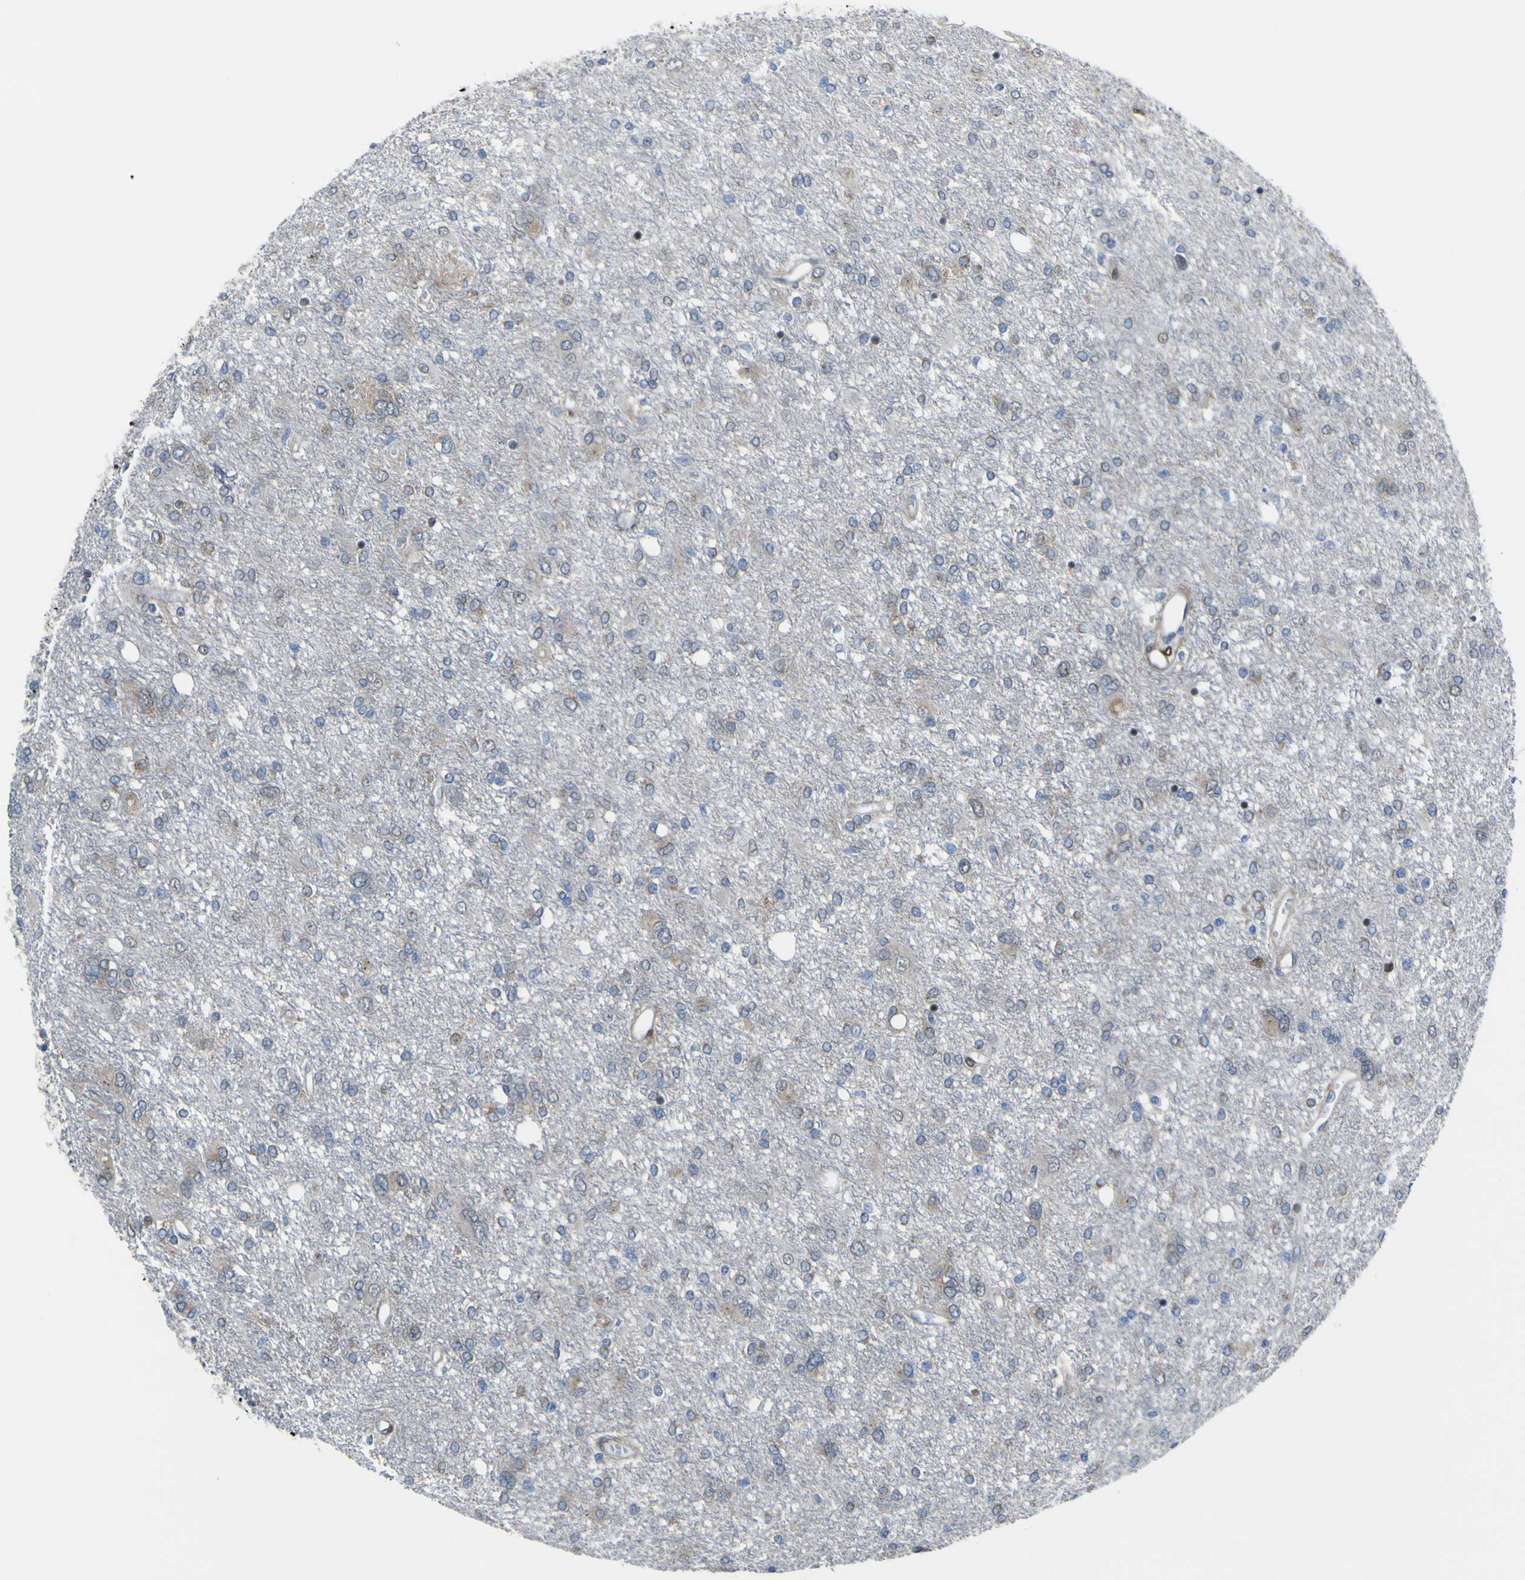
{"staining": {"intensity": "moderate", "quantity": "25%-75%", "location": "cytoplasmic/membranous"}, "tissue": "glioma", "cell_type": "Tumor cells", "image_type": "cancer", "snomed": [{"axis": "morphology", "description": "Glioma, malignant, High grade"}, {"axis": "topography", "description": "Brain"}], "caption": "Immunohistochemistry (DAB (3,3'-diaminobenzidine)) staining of malignant glioma (high-grade) reveals moderate cytoplasmic/membranous protein staining in about 25%-75% of tumor cells. The staining was performed using DAB, with brown indicating positive protein expression. Nuclei are stained blue with hematoxylin.", "gene": "LRRN1", "patient": {"sex": "female", "age": 59}}